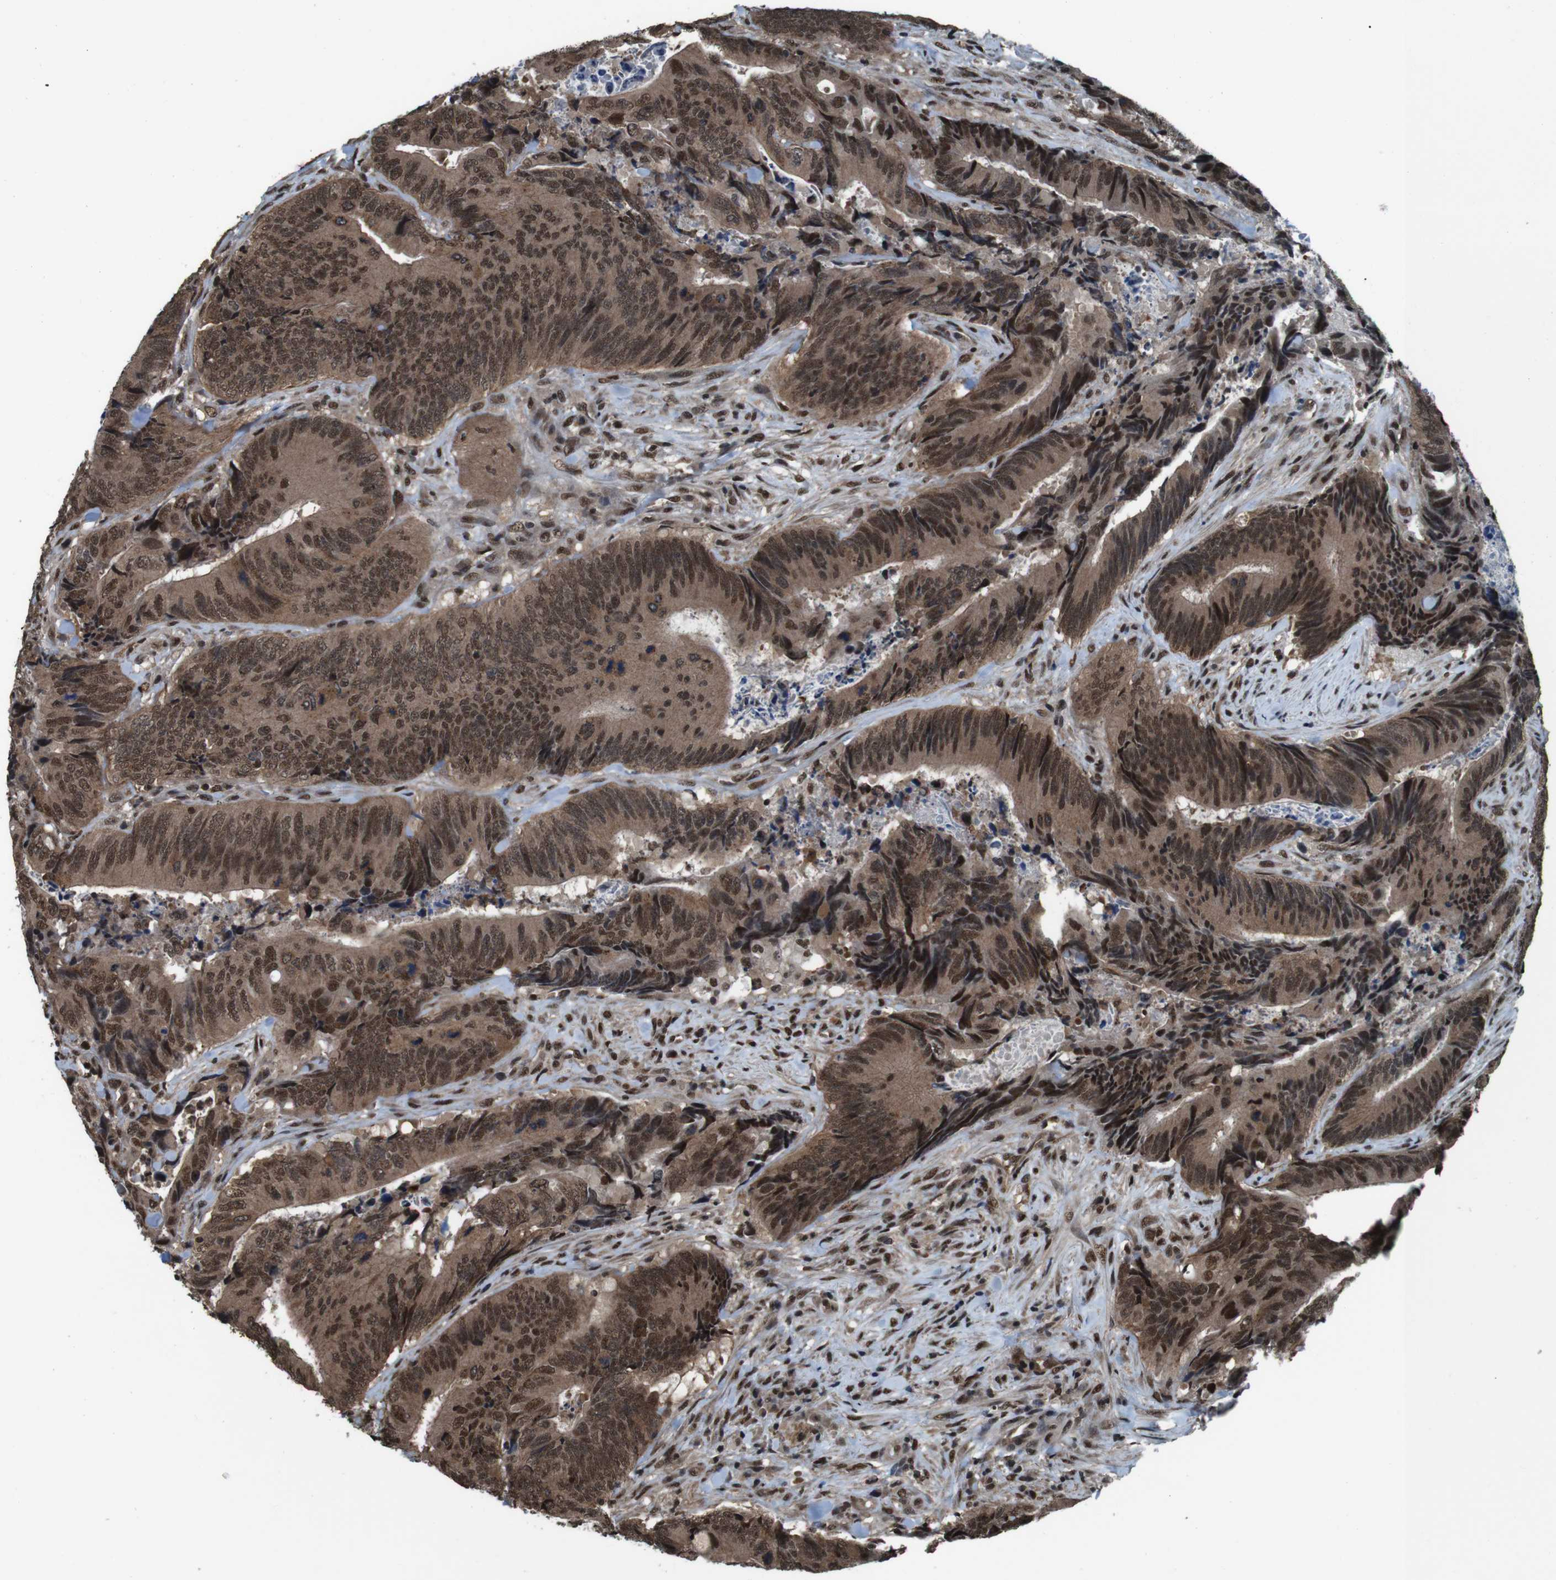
{"staining": {"intensity": "moderate", "quantity": ">75%", "location": "cytoplasmic/membranous,nuclear"}, "tissue": "colorectal cancer", "cell_type": "Tumor cells", "image_type": "cancer", "snomed": [{"axis": "morphology", "description": "Normal tissue, NOS"}, {"axis": "morphology", "description": "Adenocarcinoma, NOS"}, {"axis": "topography", "description": "Colon"}], "caption": "Colorectal cancer stained with DAB (3,3'-diaminobenzidine) IHC demonstrates medium levels of moderate cytoplasmic/membranous and nuclear expression in about >75% of tumor cells.", "gene": "NR4A2", "patient": {"sex": "male", "age": 56}}